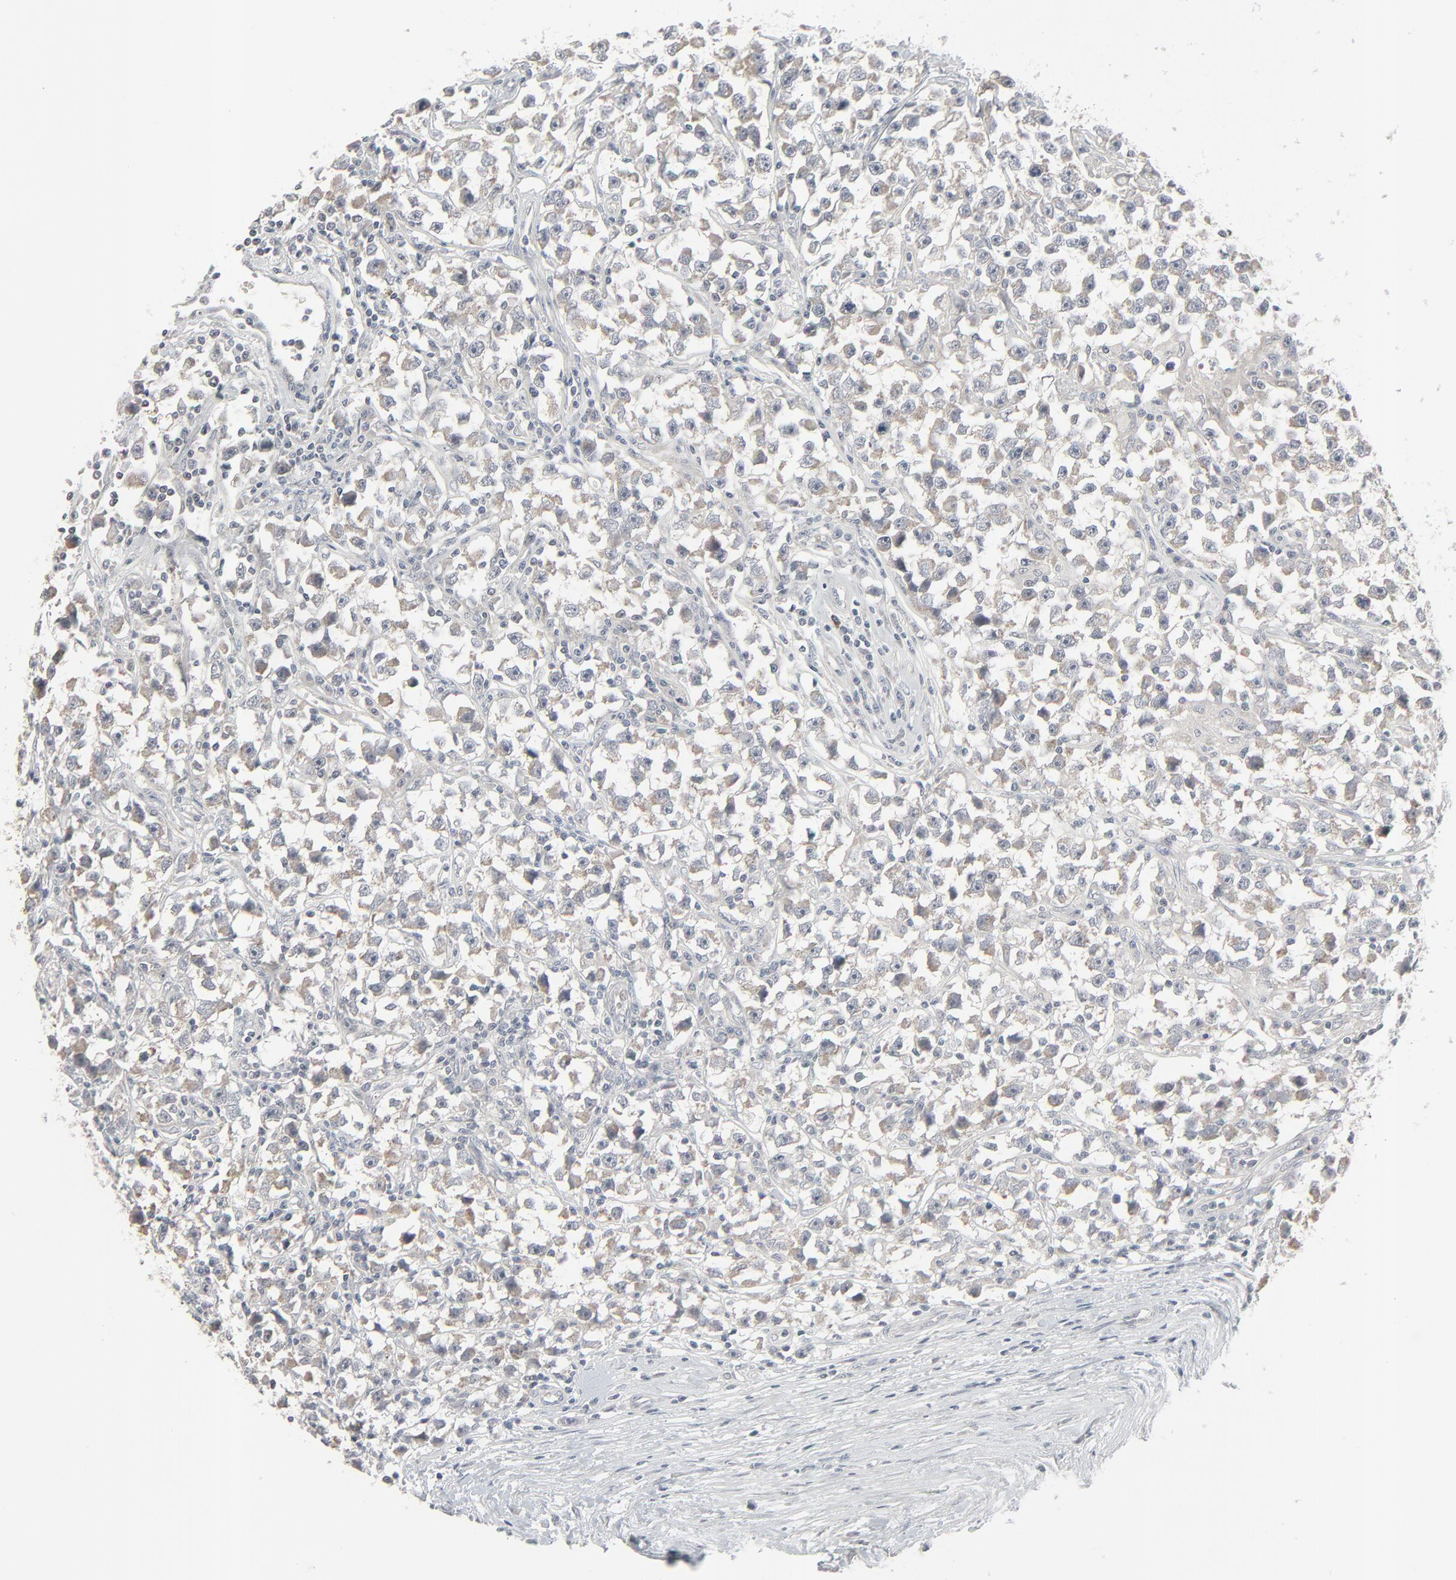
{"staining": {"intensity": "negative", "quantity": "none", "location": "none"}, "tissue": "testis cancer", "cell_type": "Tumor cells", "image_type": "cancer", "snomed": [{"axis": "morphology", "description": "Seminoma, NOS"}, {"axis": "topography", "description": "Testis"}], "caption": "A high-resolution image shows immunohistochemistry (IHC) staining of testis cancer (seminoma), which displays no significant expression in tumor cells. (DAB immunohistochemistry (IHC) visualized using brightfield microscopy, high magnification).", "gene": "NEUROD1", "patient": {"sex": "male", "age": 33}}